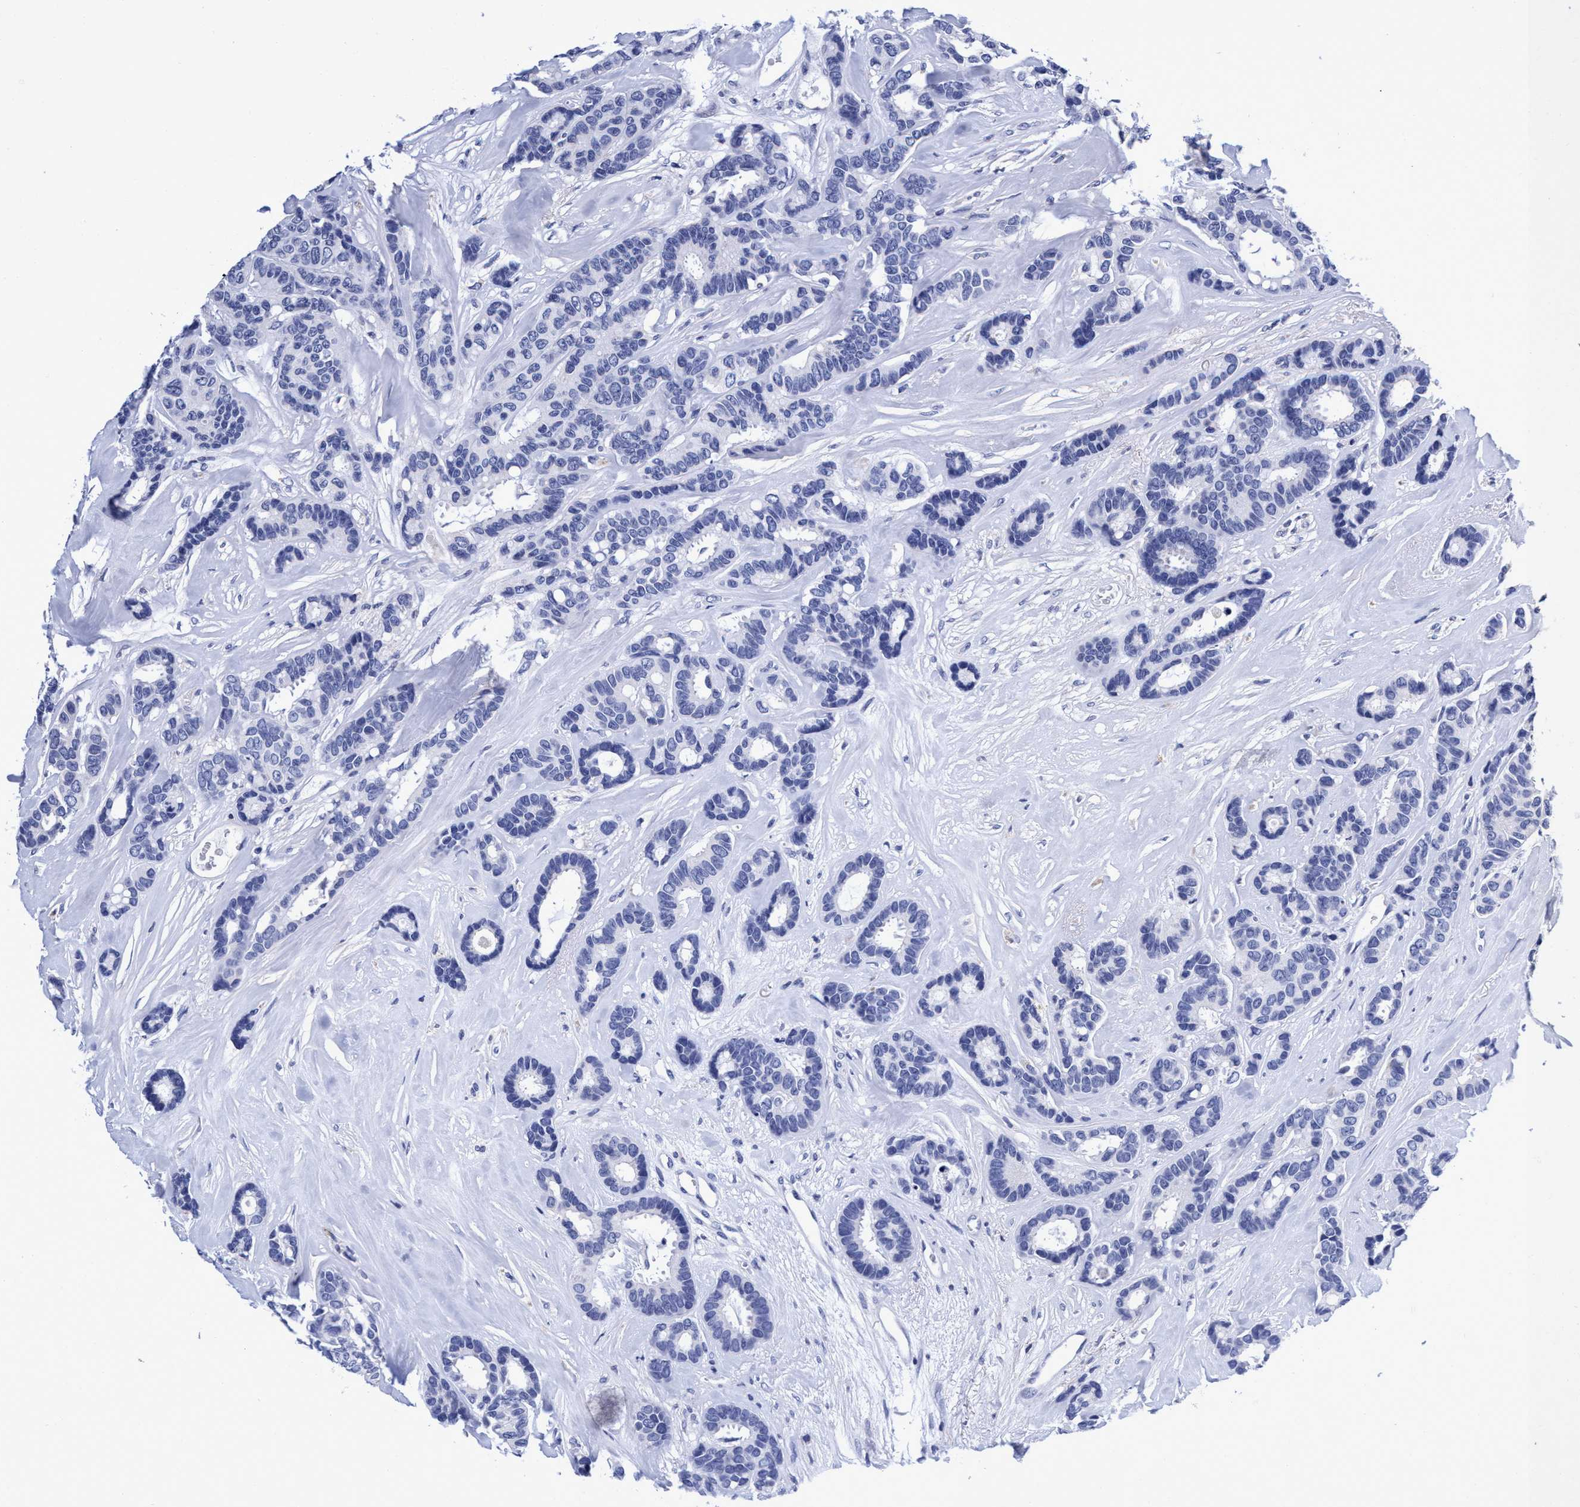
{"staining": {"intensity": "negative", "quantity": "none", "location": "none"}, "tissue": "breast cancer", "cell_type": "Tumor cells", "image_type": "cancer", "snomed": [{"axis": "morphology", "description": "Duct carcinoma"}, {"axis": "topography", "description": "Breast"}], "caption": "IHC photomicrograph of human breast intraductal carcinoma stained for a protein (brown), which displays no positivity in tumor cells.", "gene": "PLPPR1", "patient": {"sex": "female", "age": 87}}